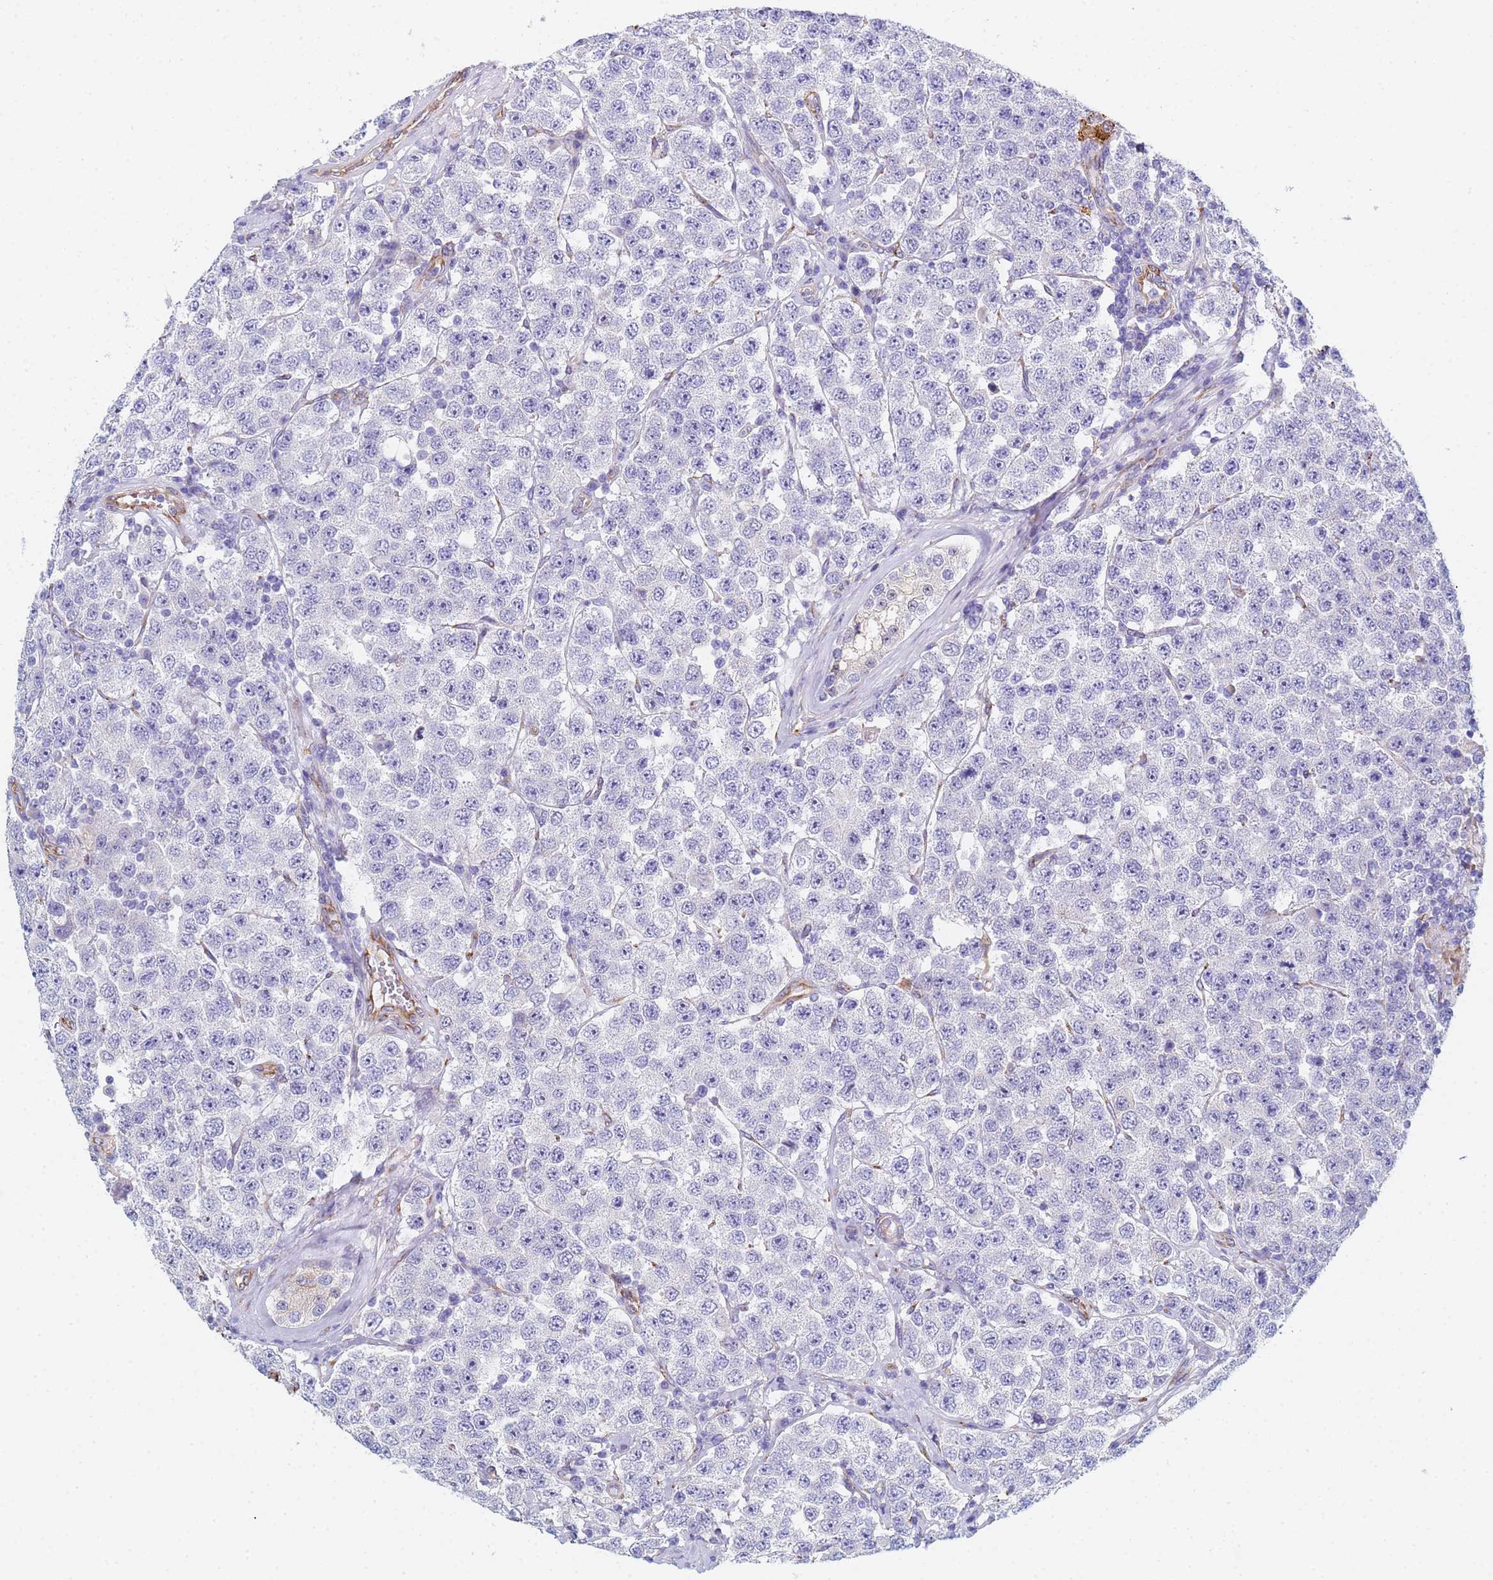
{"staining": {"intensity": "negative", "quantity": "none", "location": "none"}, "tissue": "testis cancer", "cell_type": "Tumor cells", "image_type": "cancer", "snomed": [{"axis": "morphology", "description": "Seminoma, NOS"}, {"axis": "topography", "description": "Testis"}], "caption": "The photomicrograph exhibits no staining of tumor cells in seminoma (testis).", "gene": "GDAP2", "patient": {"sex": "male", "age": 28}}